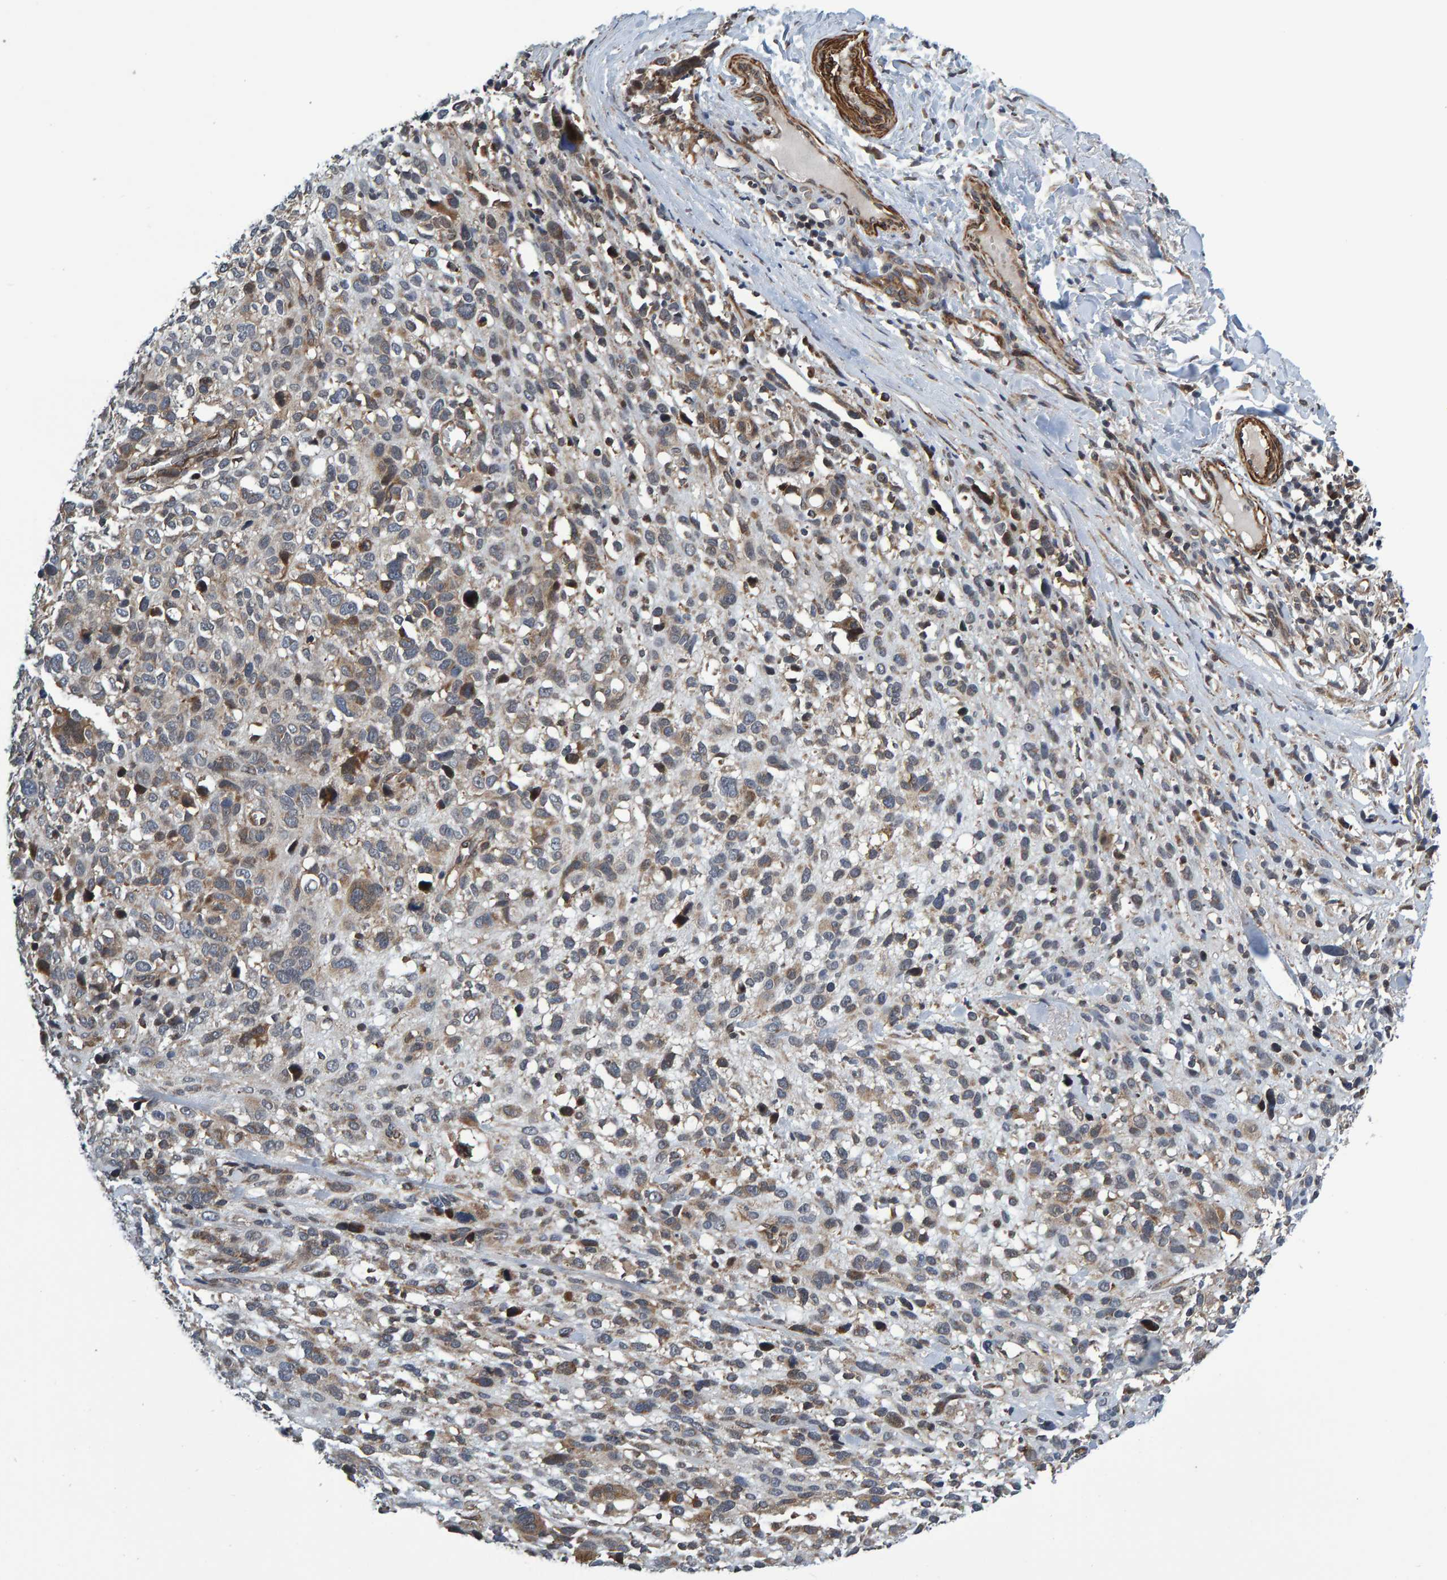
{"staining": {"intensity": "weak", "quantity": "<25%", "location": "cytoplasmic/membranous"}, "tissue": "melanoma", "cell_type": "Tumor cells", "image_type": "cancer", "snomed": [{"axis": "morphology", "description": "Malignant melanoma, NOS"}, {"axis": "topography", "description": "Skin"}], "caption": "This micrograph is of malignant melanoma stained with immunohistochemistry to label a protein in brown with the nuclei are counter-stained blue. There is no positivity in tumor cells.", "gene": "ATP6V1H", "patient": {"sex": "female", "age": 55}}